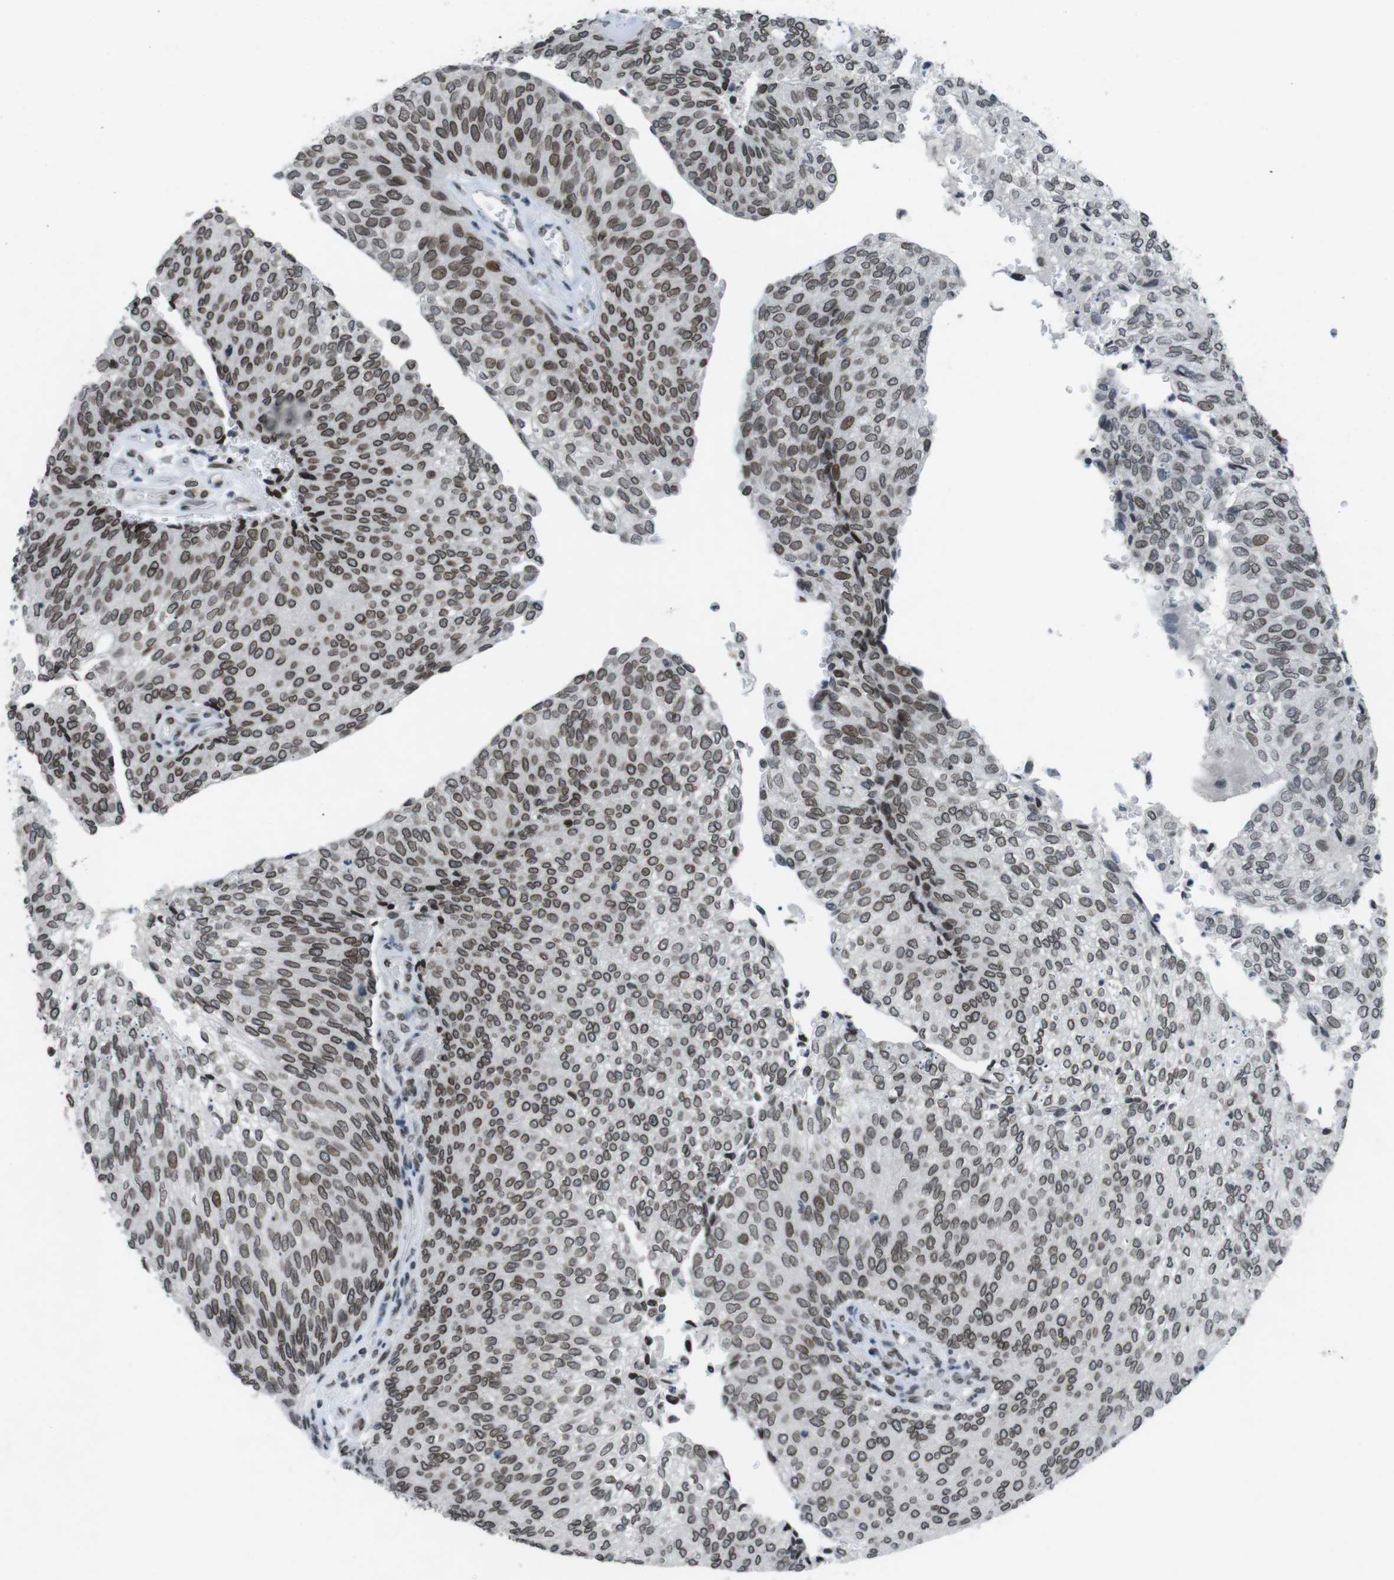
{"staining": {"intensity": "moderate", "quantity": ">75%", "location": "cytoplasmic/membranous,nuclear"}, "tissue": "urothelial cancer", "cell_type": "Tumor cells", "image_type": "cancer", "snomed": [{"axis": "morphology", "description": "Urothelial carcinoma, Low grade"}, {"axis": "topography", "description": "Urinary bladder"}], "caption": "The histopathology image reveals a brown stain indicating the presence of a protein in the cytoplasmic/membranous and nuclear of tumor cells in urothelial carcinoma (low-grade). (brown staining indicates protein expression, while blue staining denotes nuclei).", "gene": "MAD1L1", "patient": {"sex": "female", "age": 79}}